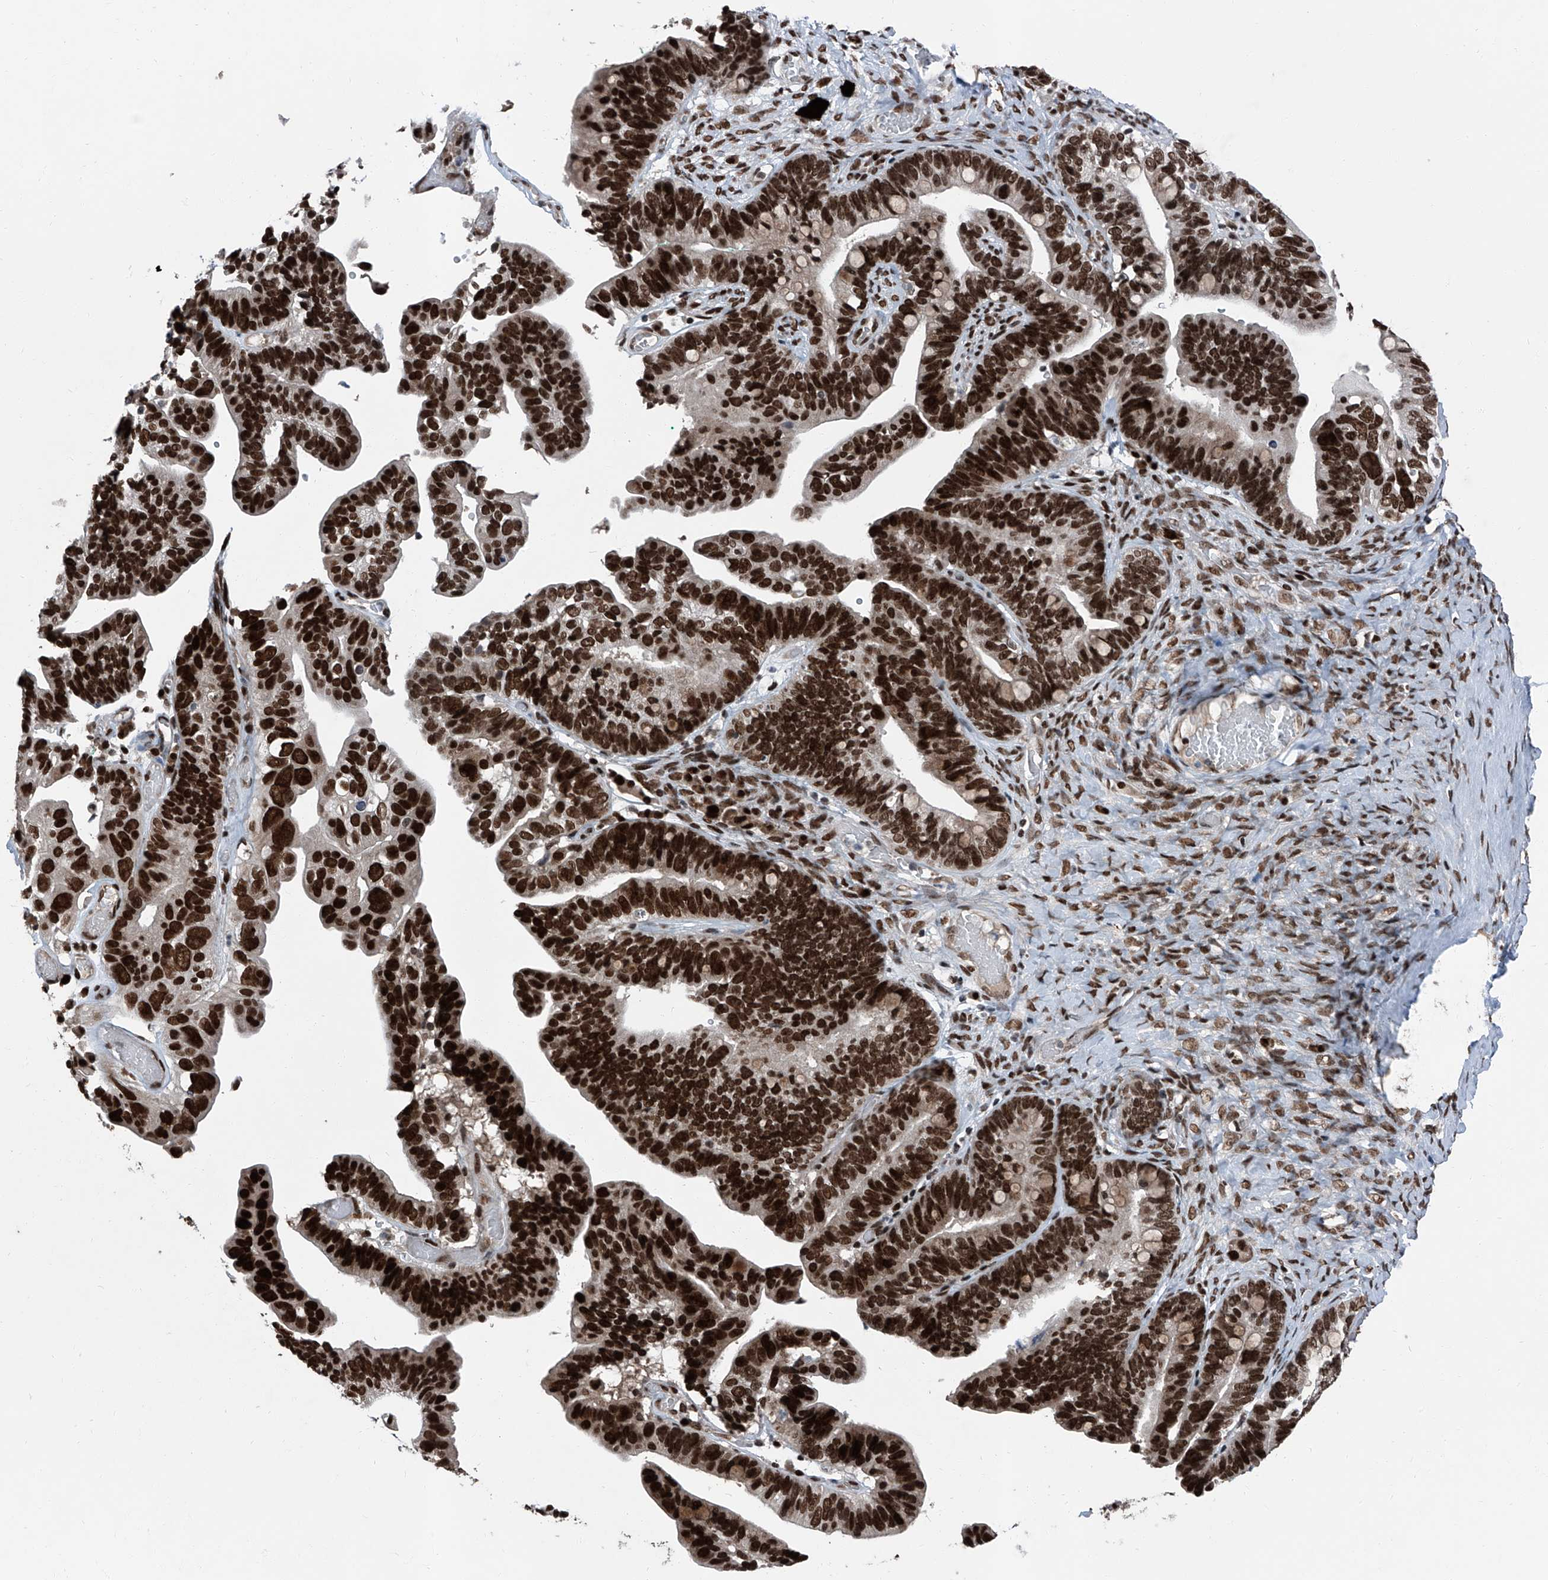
{"staining": {"intensity": "strong", "quantity": ">75%", "location": "nuclear"}, "tissue": "ovarian cancer", "cell_type": "Tumor cells", "image_type": "cancer", "snomed": [{"axis": "morphology", "description": "Cystadenocarcinoma, serous, NOS"}, {"axis": "topography", "description": "Ovary"}], "caption": "Immunohistochemistry (IHC) of serous cystadenocarcinoma (ovarian) shows high levels of strong nuclear staining in approximately >75% of tumor cells.", "gene": "BMI1", "patient": {"sex": "female", "age": 56}}